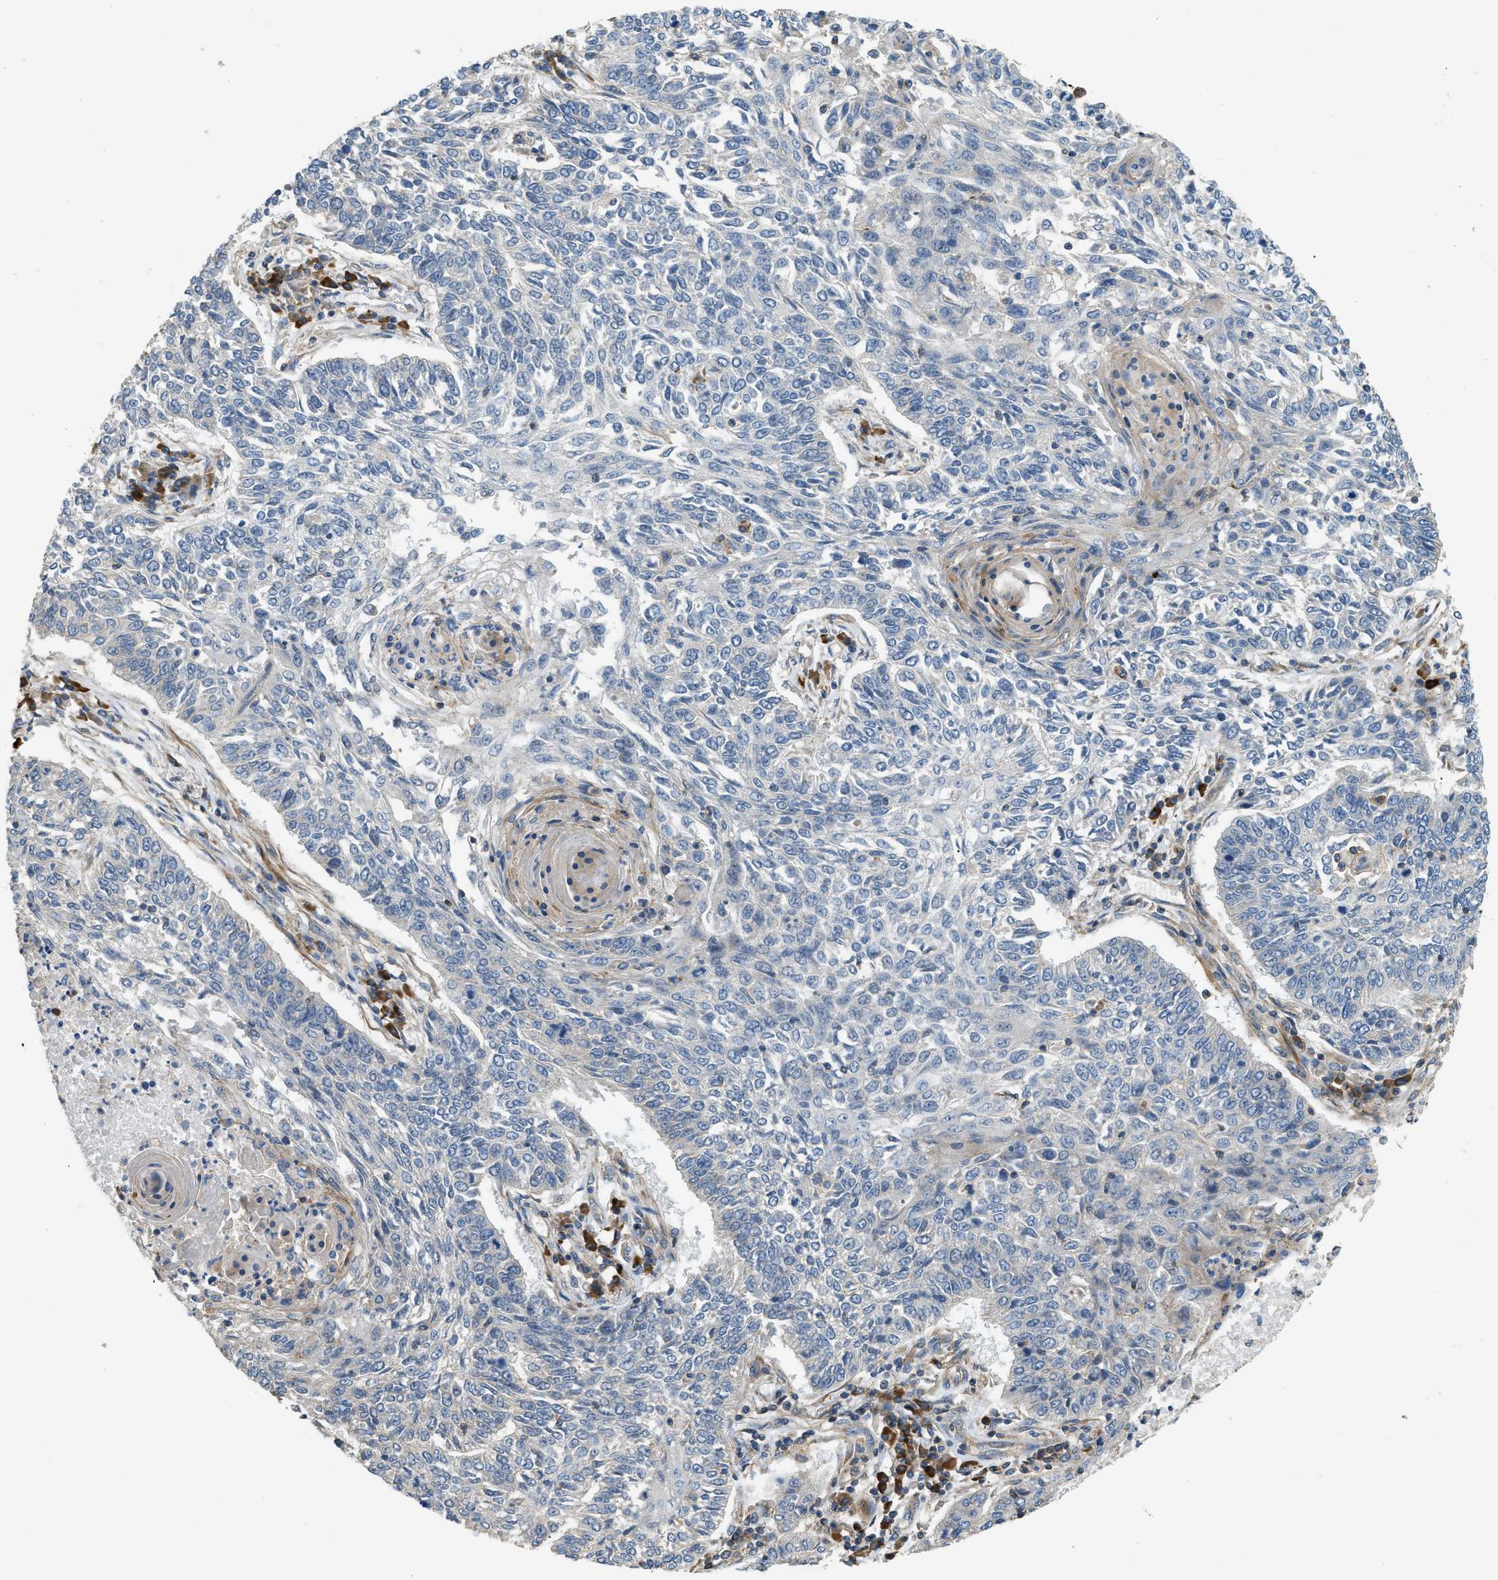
{"staining": {"intensity": "negative", "quantity": "none", "location": "none"}, "tissue": "lung cancer", "cell_type": "Tumor cells", "image_type": "cancer", "snomed": [{"axis": "morphology", "description": "Normal tissue, NOS"}, {"axis": "morphology", "description": "Squamous cell carcinoma, NOS"}, {"axis": "topography", "description": "Cartilage tissue"}, {"axis": "topography", "description": "Bronchus"}, {"axis": "topography", "description": "Lung"}], "caption": "Protein analysis of lung cancer displays no significant positivity in tumor cells.", "gene": "BTN3A2", "patient": {"sex": "female", "age": 49}}